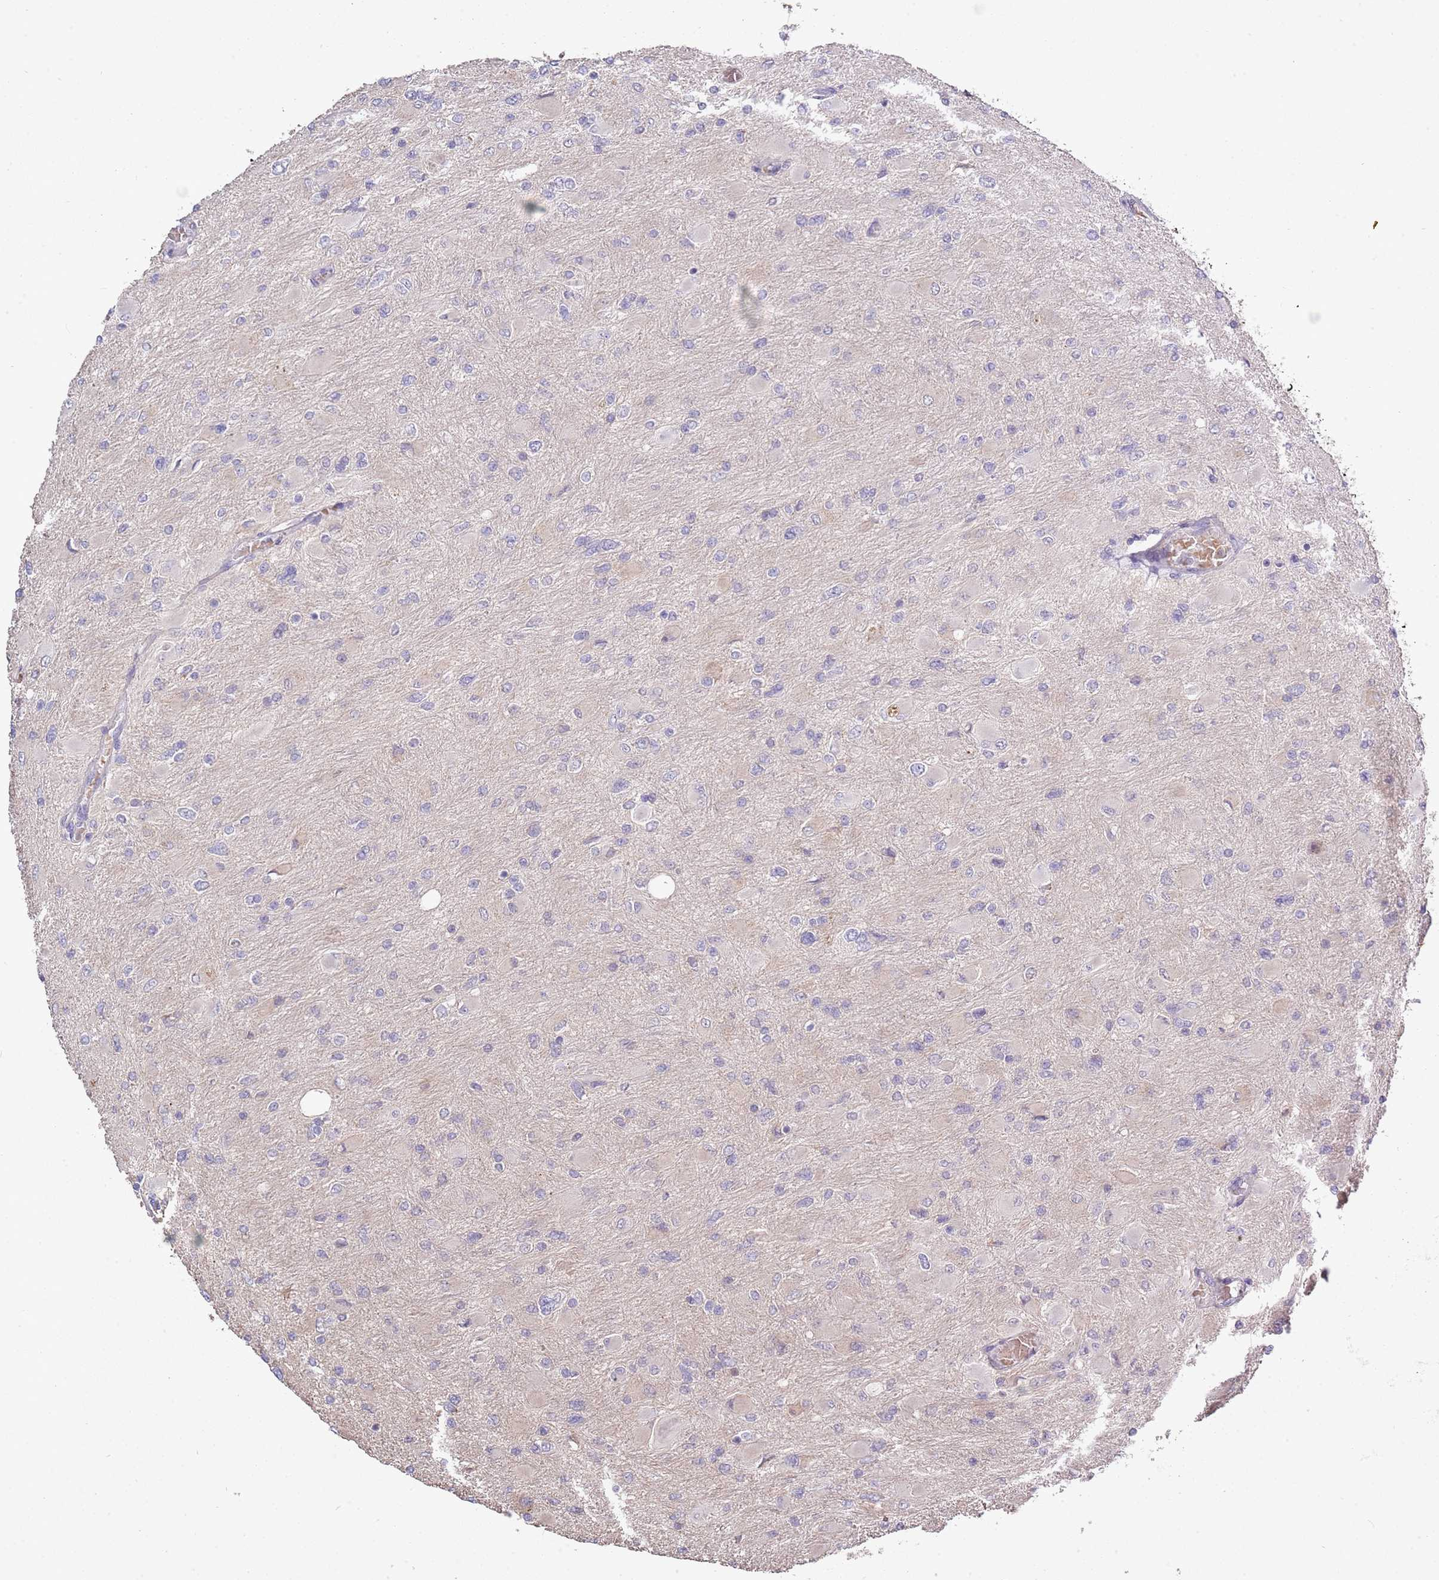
{"staining": {"intensity": "negative", "quantity": "none", "location": "none"}, "tissue": "glioma", "cell_type": "Tumor cells", "image_type": "cancer", "snomed": [{"axis": "morphology", "description": "Glioma, malignant, High grade"}, {"axis": "topography", "description": "Cerebral cortex"}], "caption": "A high-resolution photomicrograph shows immunohistochemistry staining of glioma, which displays no significant positivity in tumor cells. (DAB (3,3'-diaminobenzidine) immunohistochemistry visualized using brightfield microscopy, high magnification).", "gene": "P2RY13", "patient": {"sex": "female", "age": 36}}